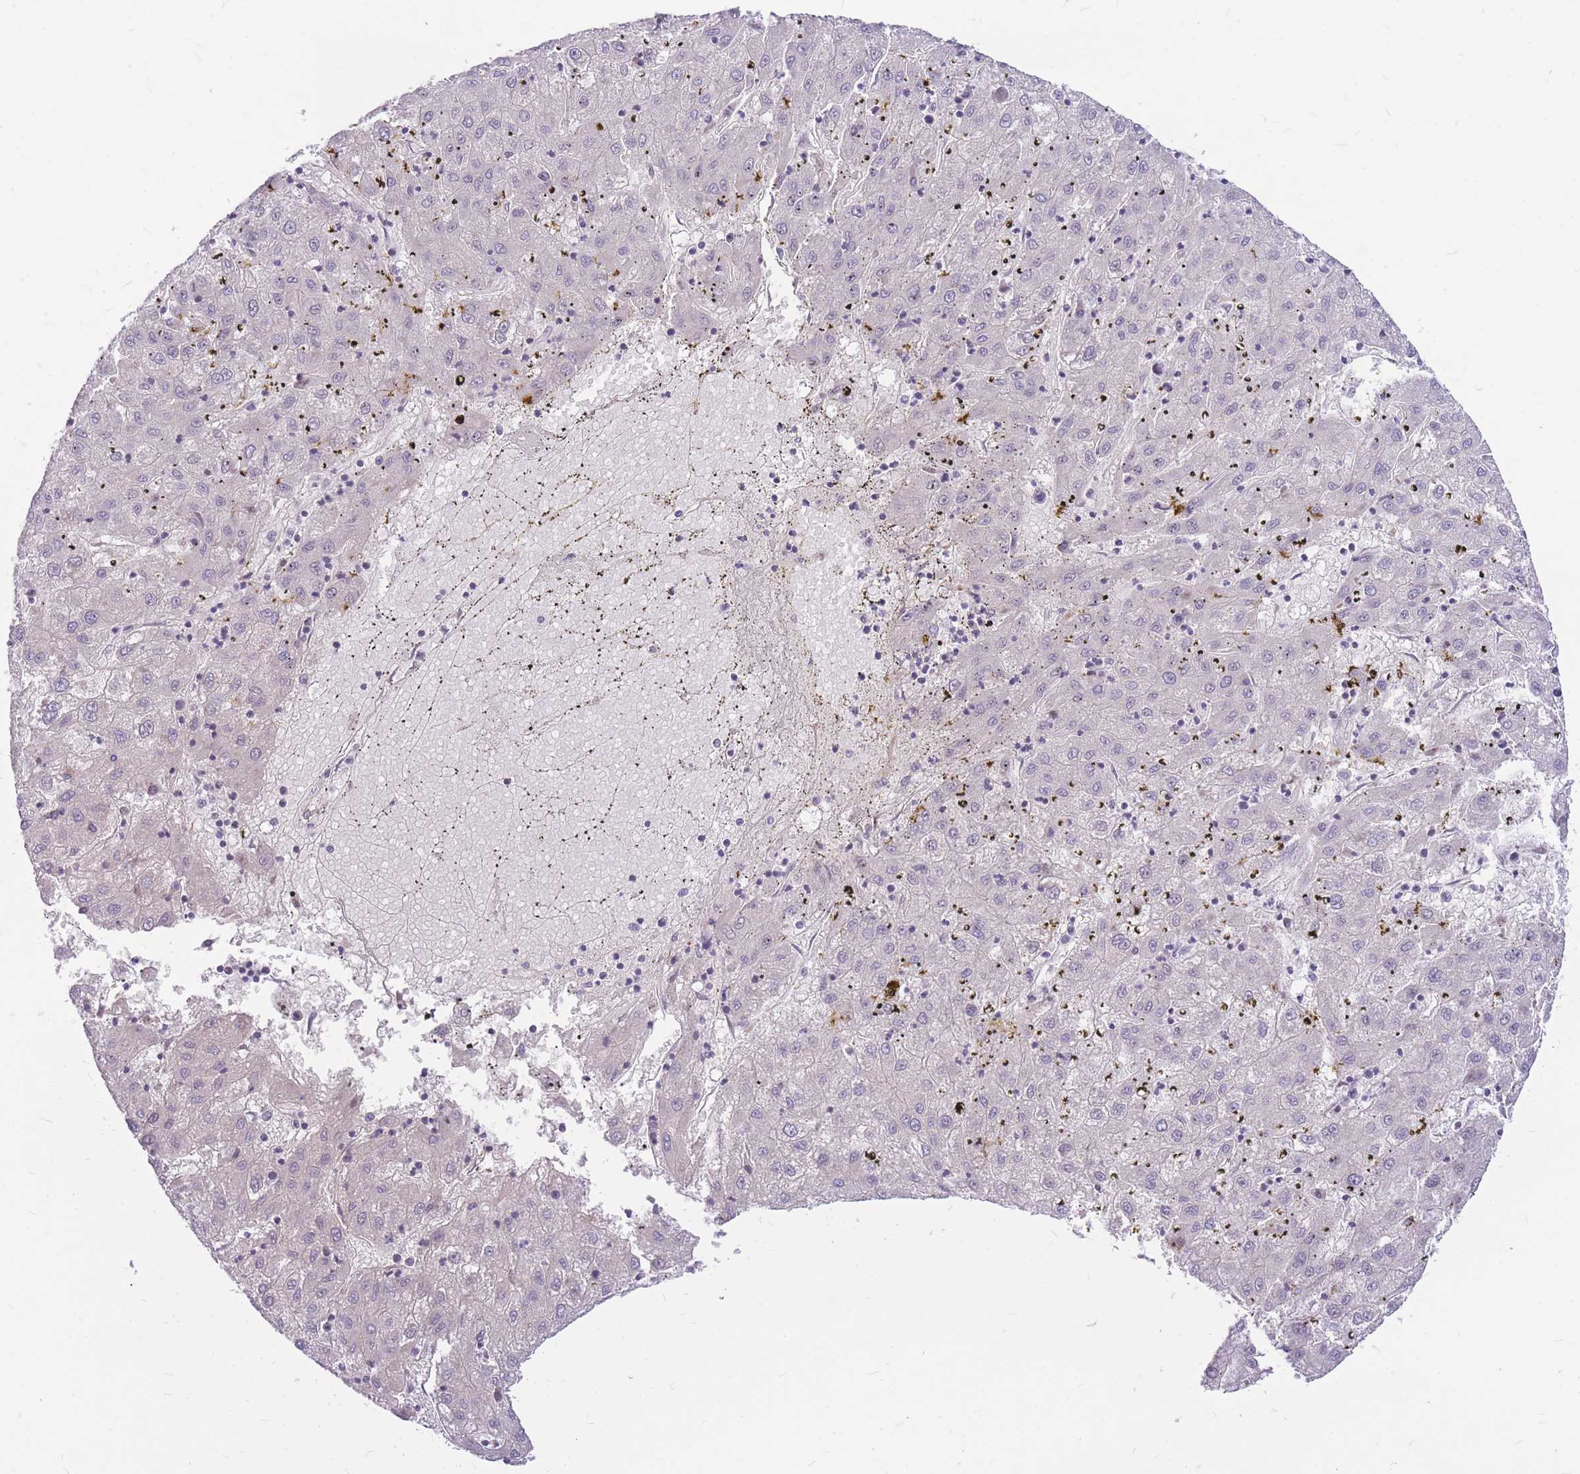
{"staining": {"intensity": "negative", "quantity": "none", "location": "none"}, "tissue": "liver cancer", "cell_type": "Tumor cells", "image_type": "cancer", "snomed": [{"axis": "morphology", "description": "Carcinoma, Hepatocellular, NOS"}, {"axis": "topography", "description": "Liver"}], "caption": "Protein analysis of liver cancer shows no significant staining in tumor cells.", "gene": "ERCC2", "patient": {"sex": "male", "age": 72}}